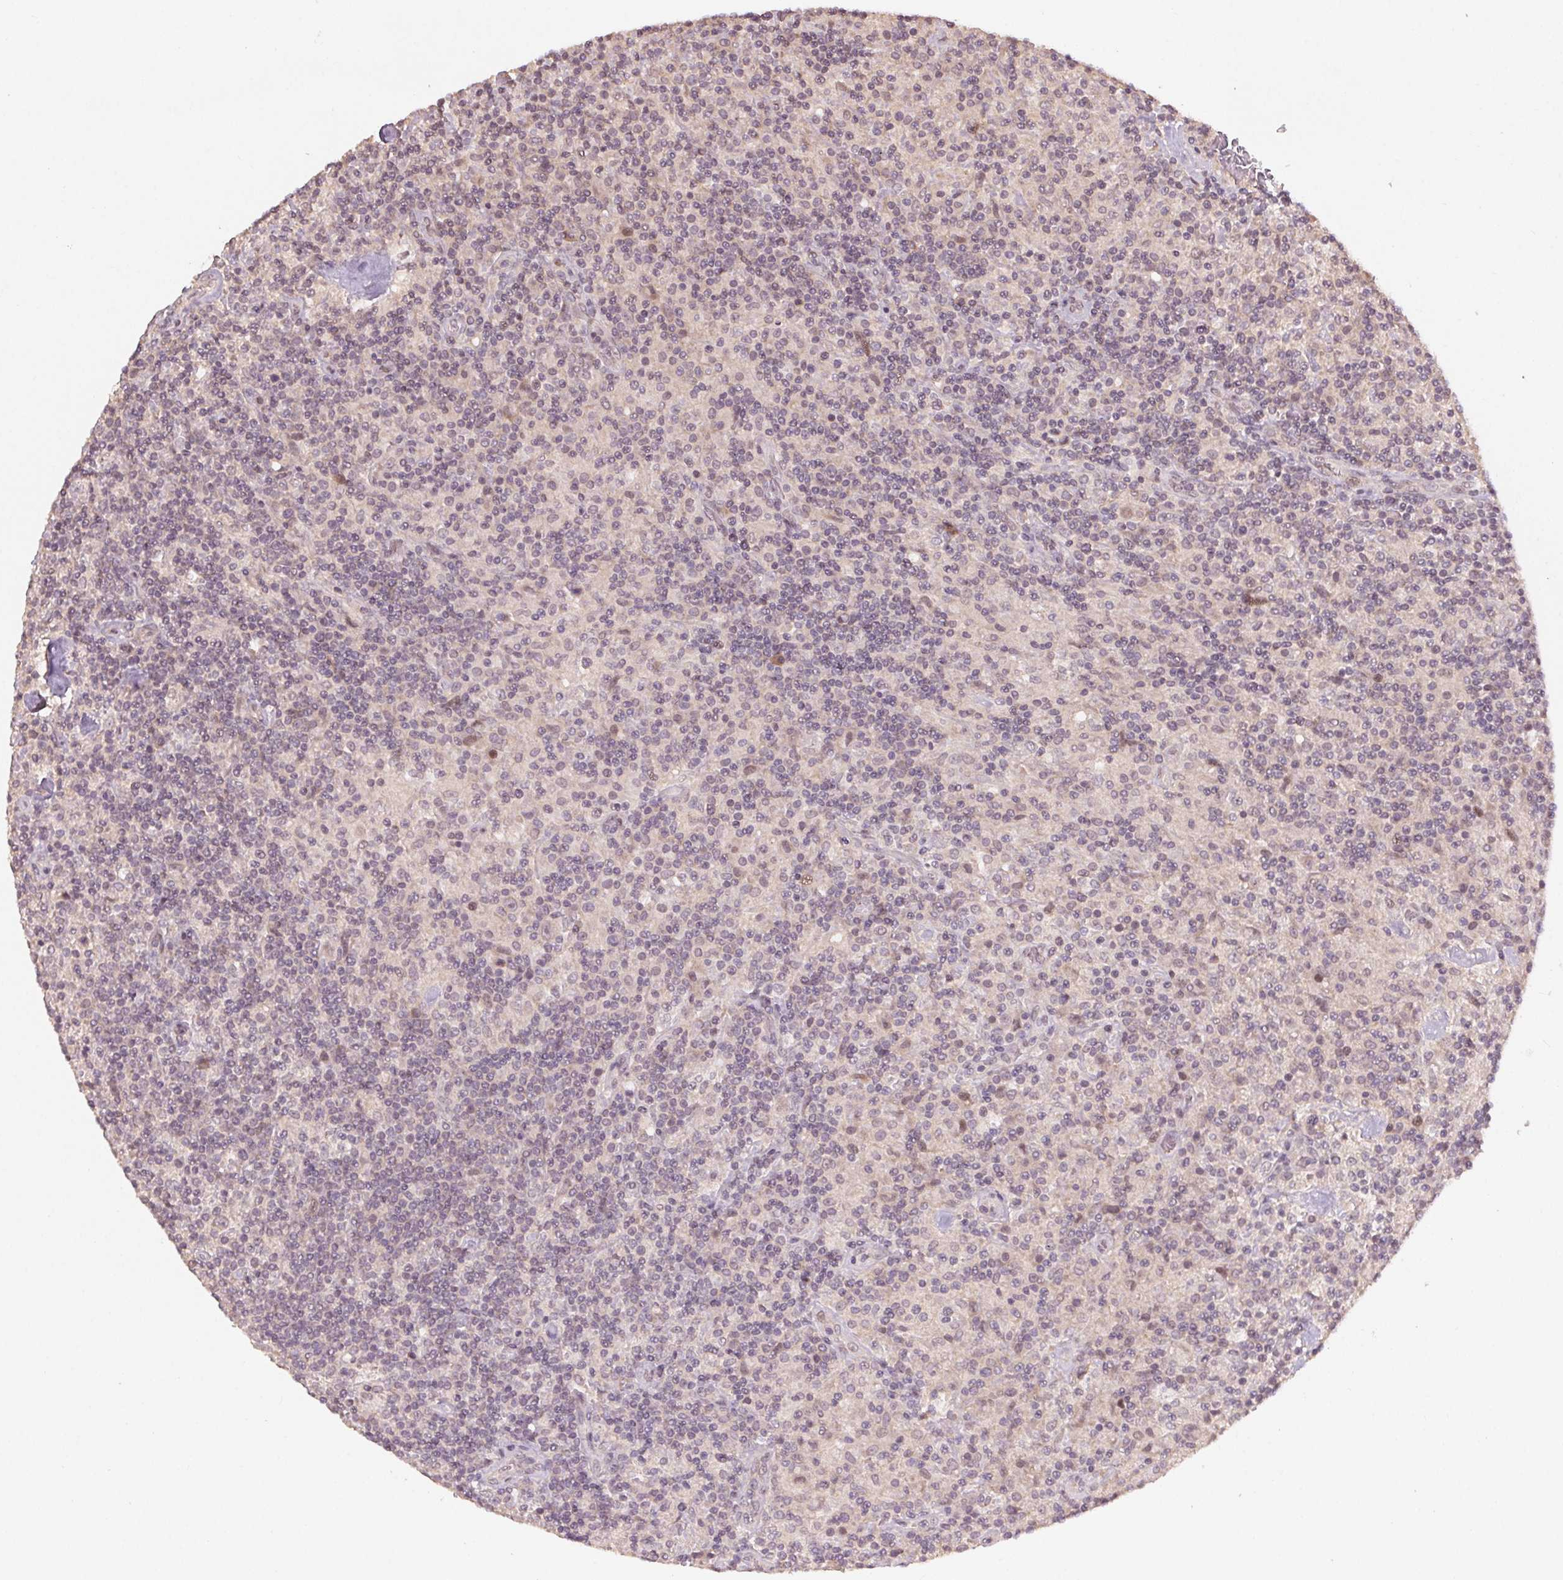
{"staining": {"intensity": "negative", "quantity": "none", "location": "none"}, "tissue": "lymphoma", "cell_type": "Tumor cells", "image_type": "cancer", "snomed": [{"axis": "morphology", "description": "Hodgkin's disease, NOS"}, {"axis": "topography", "description": "Lymph node"}], "caption": "Hodgkin's disease was stained to show a protein in brown. There is no significant expression in tumor cells. Nuclei are stained in blue.", "gene": "SMLR1", "patient": {"sex": "male", "age": 70}}